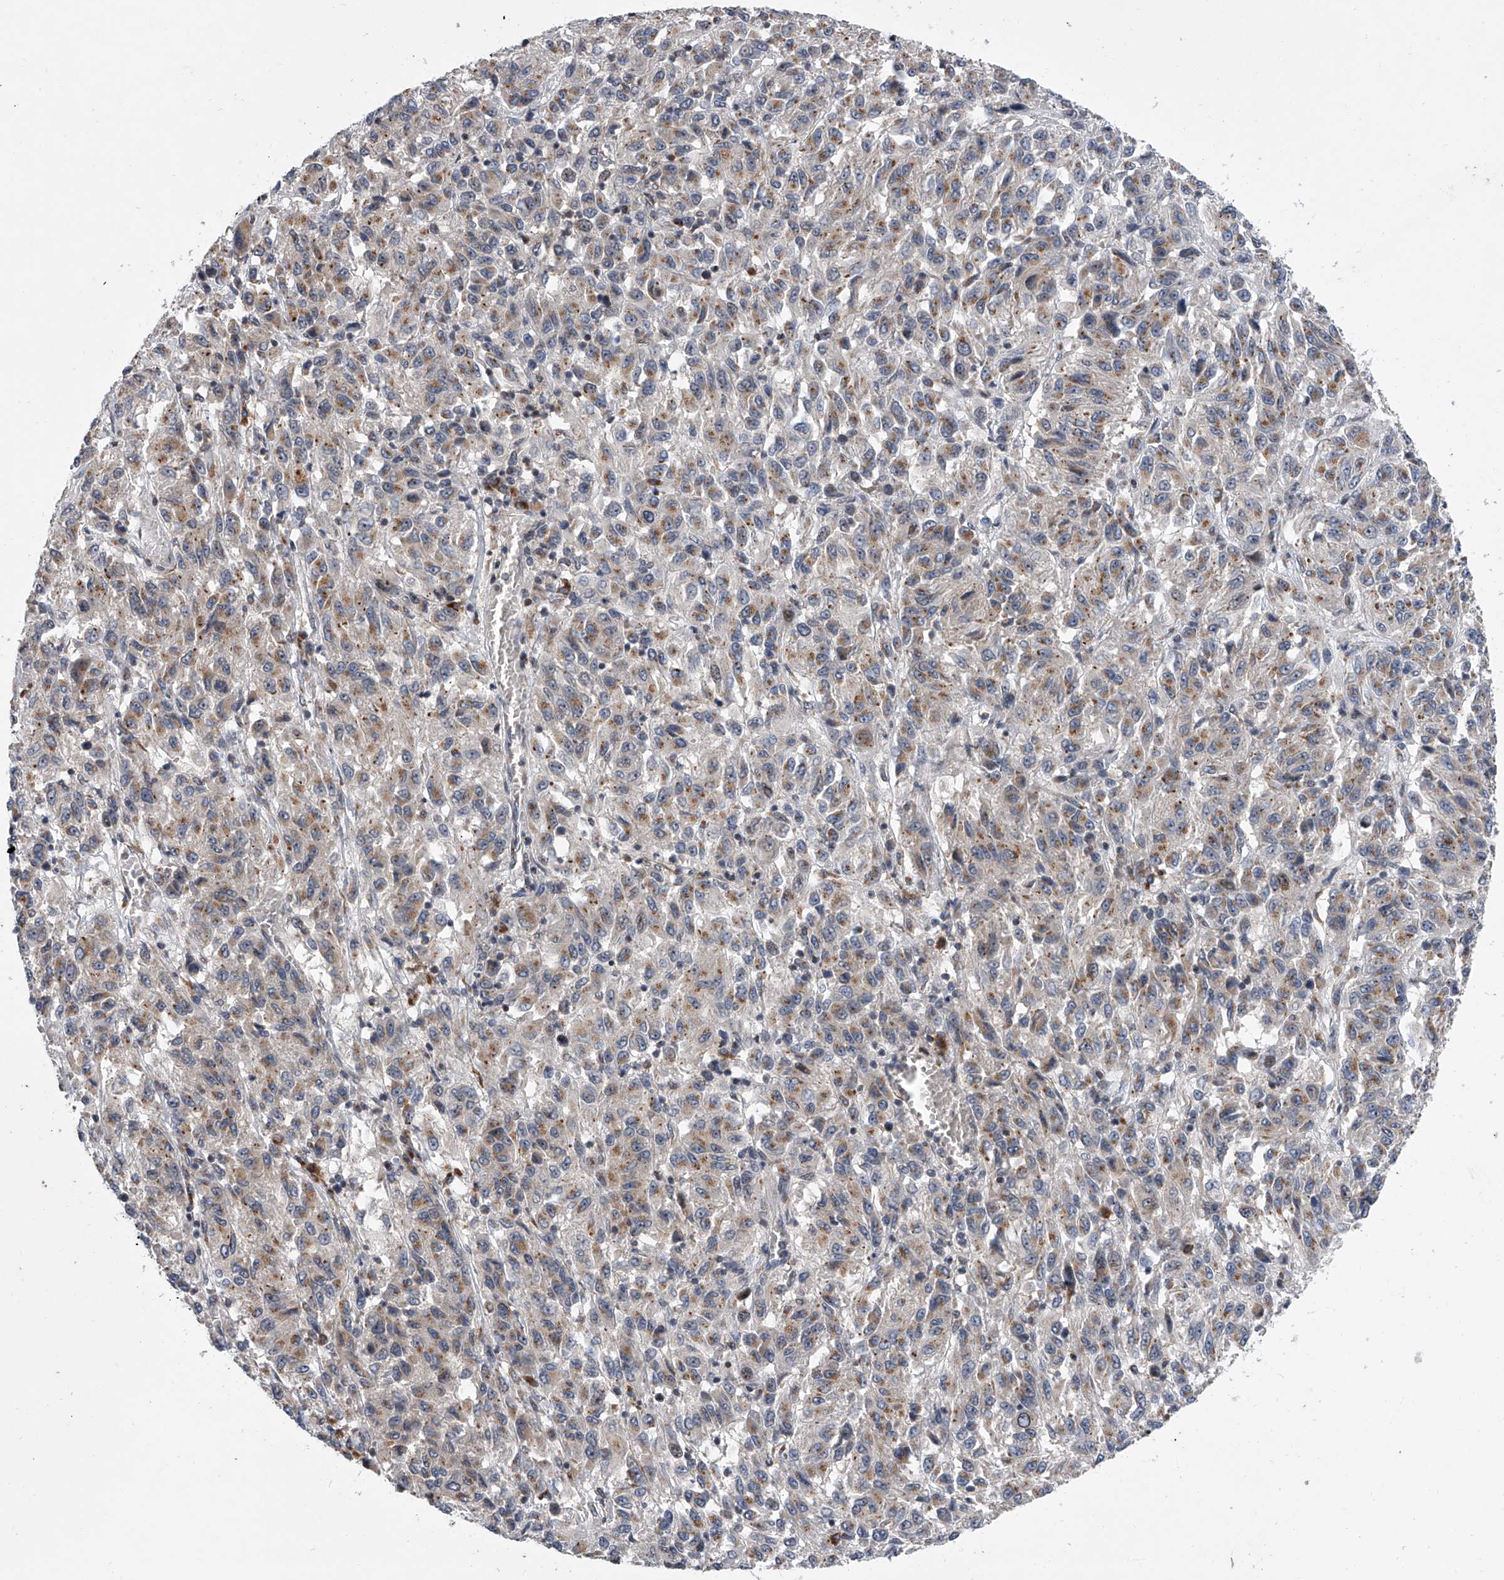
{"staining": {"intensity": "weak", "quantity": ">75%", "location": "cytoplasmic/membranous"}, "tissue": "melanoma", "cell_type": "Tumor cells", "image_type": "cancer", "snomed": [{"axis": "morphology", "description": "Malignant melanoma, Metastatic site"}, {"axis": "topography", "description": "Lung"}], "caption": "Tumor cells reveal low levels of weak cytoplasmic/membranous positivity in about >75% of cells in malignant melanoma (metastatic site).", "gene": "DLGAP2", "patient": {"sex": "male", "age": 64}}